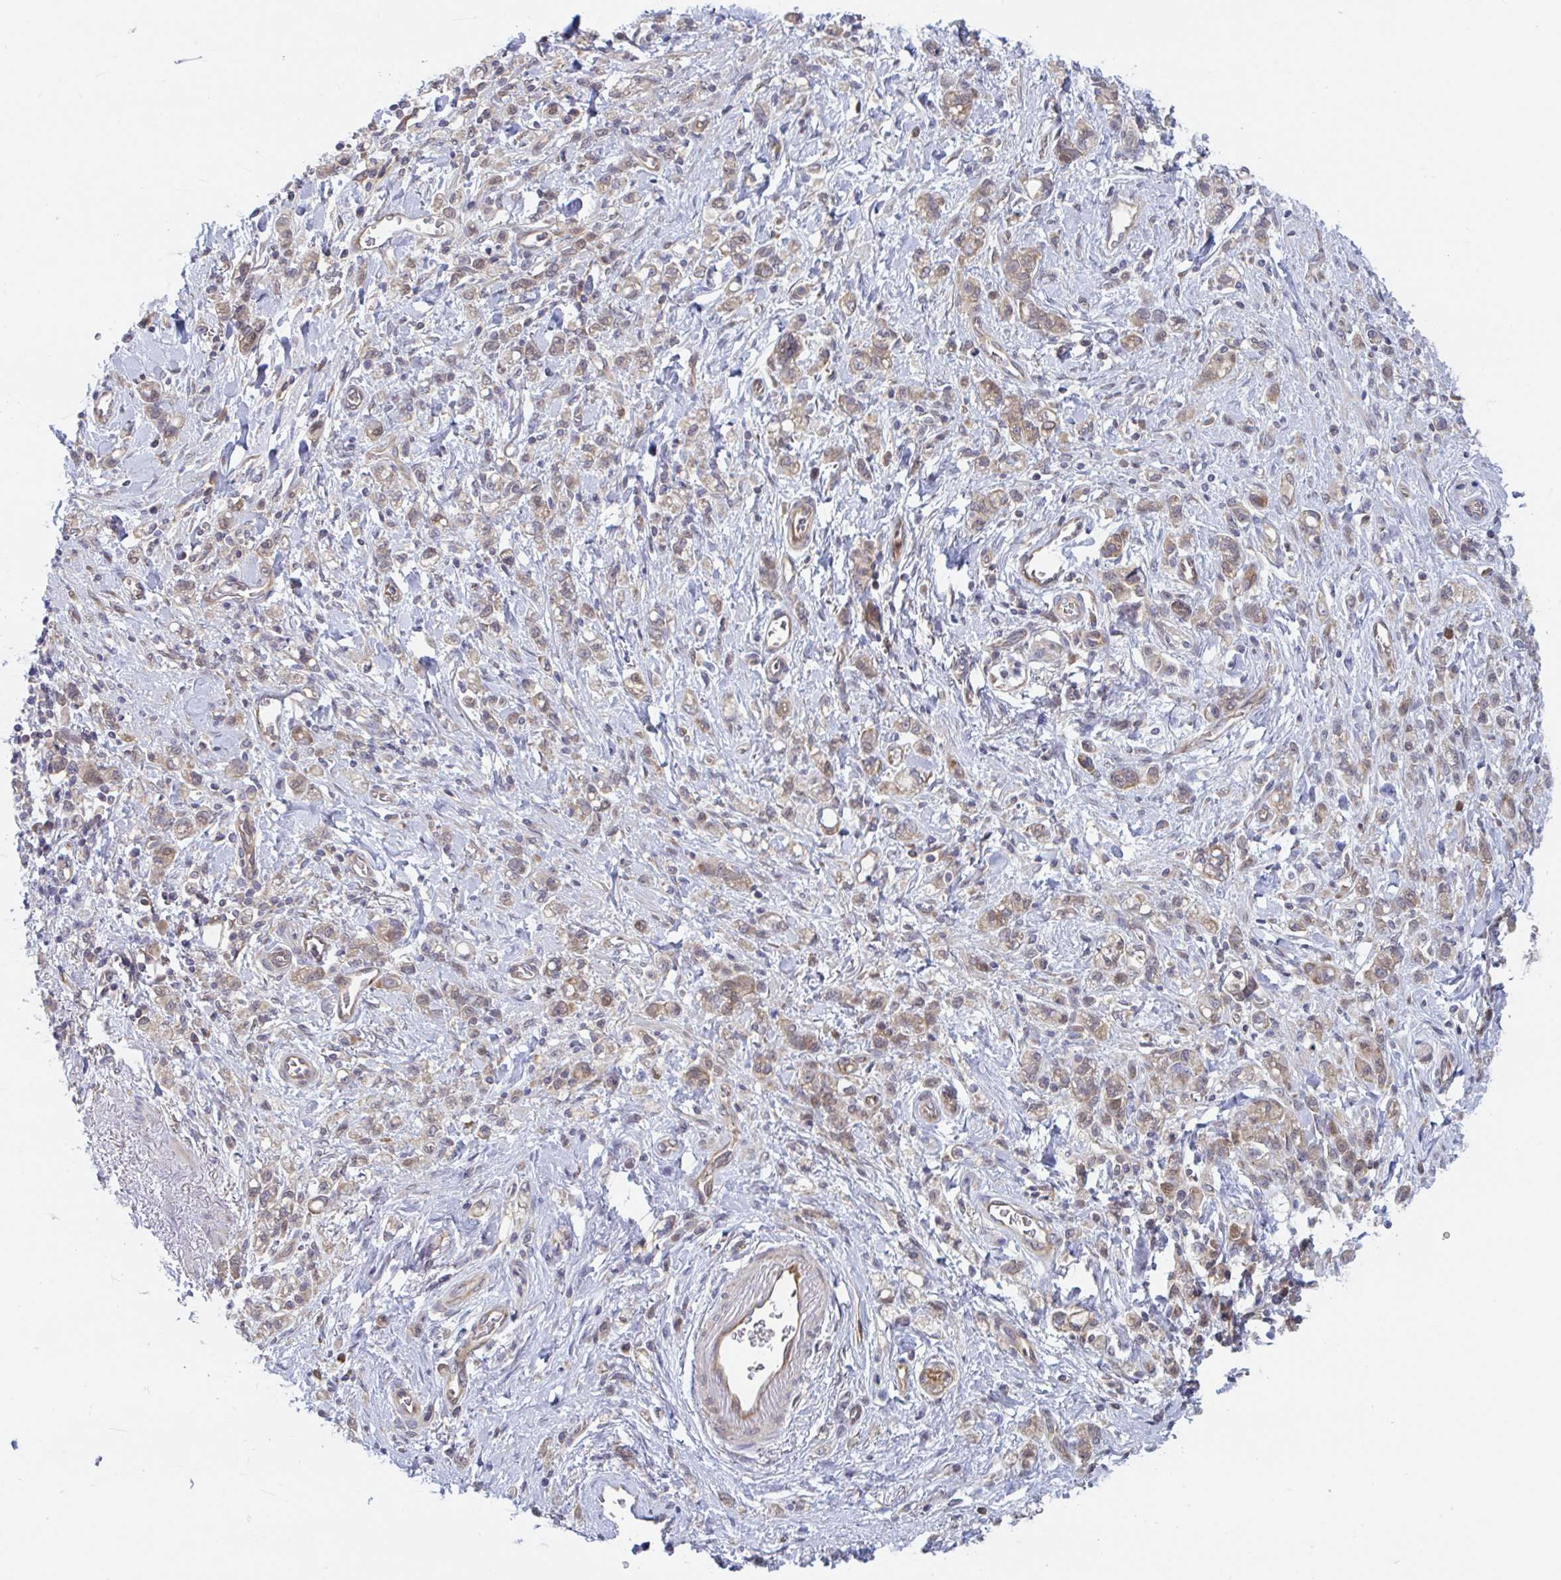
{"staining": {"intensity": "moderate", "quantity": ">75%", "location": "cytoplasmic/membranous,nuclear"}, "tissue": "stomach cancer", "cell_type": "Tumor cells", "image_type": "cancer", "snomed": [{"axis": "morphology", "description": "Adenocarcinoma, NOS"}, {"axis": "topography", "description": "Stomach"}], "caption": "Protein staining of stomach adenocarcinoma tissue reveals moderate cytoplasmic/membranous and nuclear expression in about >75% of tumor cells. (Brightfield microscopy of DAB IHC at high magnification).", "gene": "LMNTD2", "patient": {"sex": "male", "age": 77}}